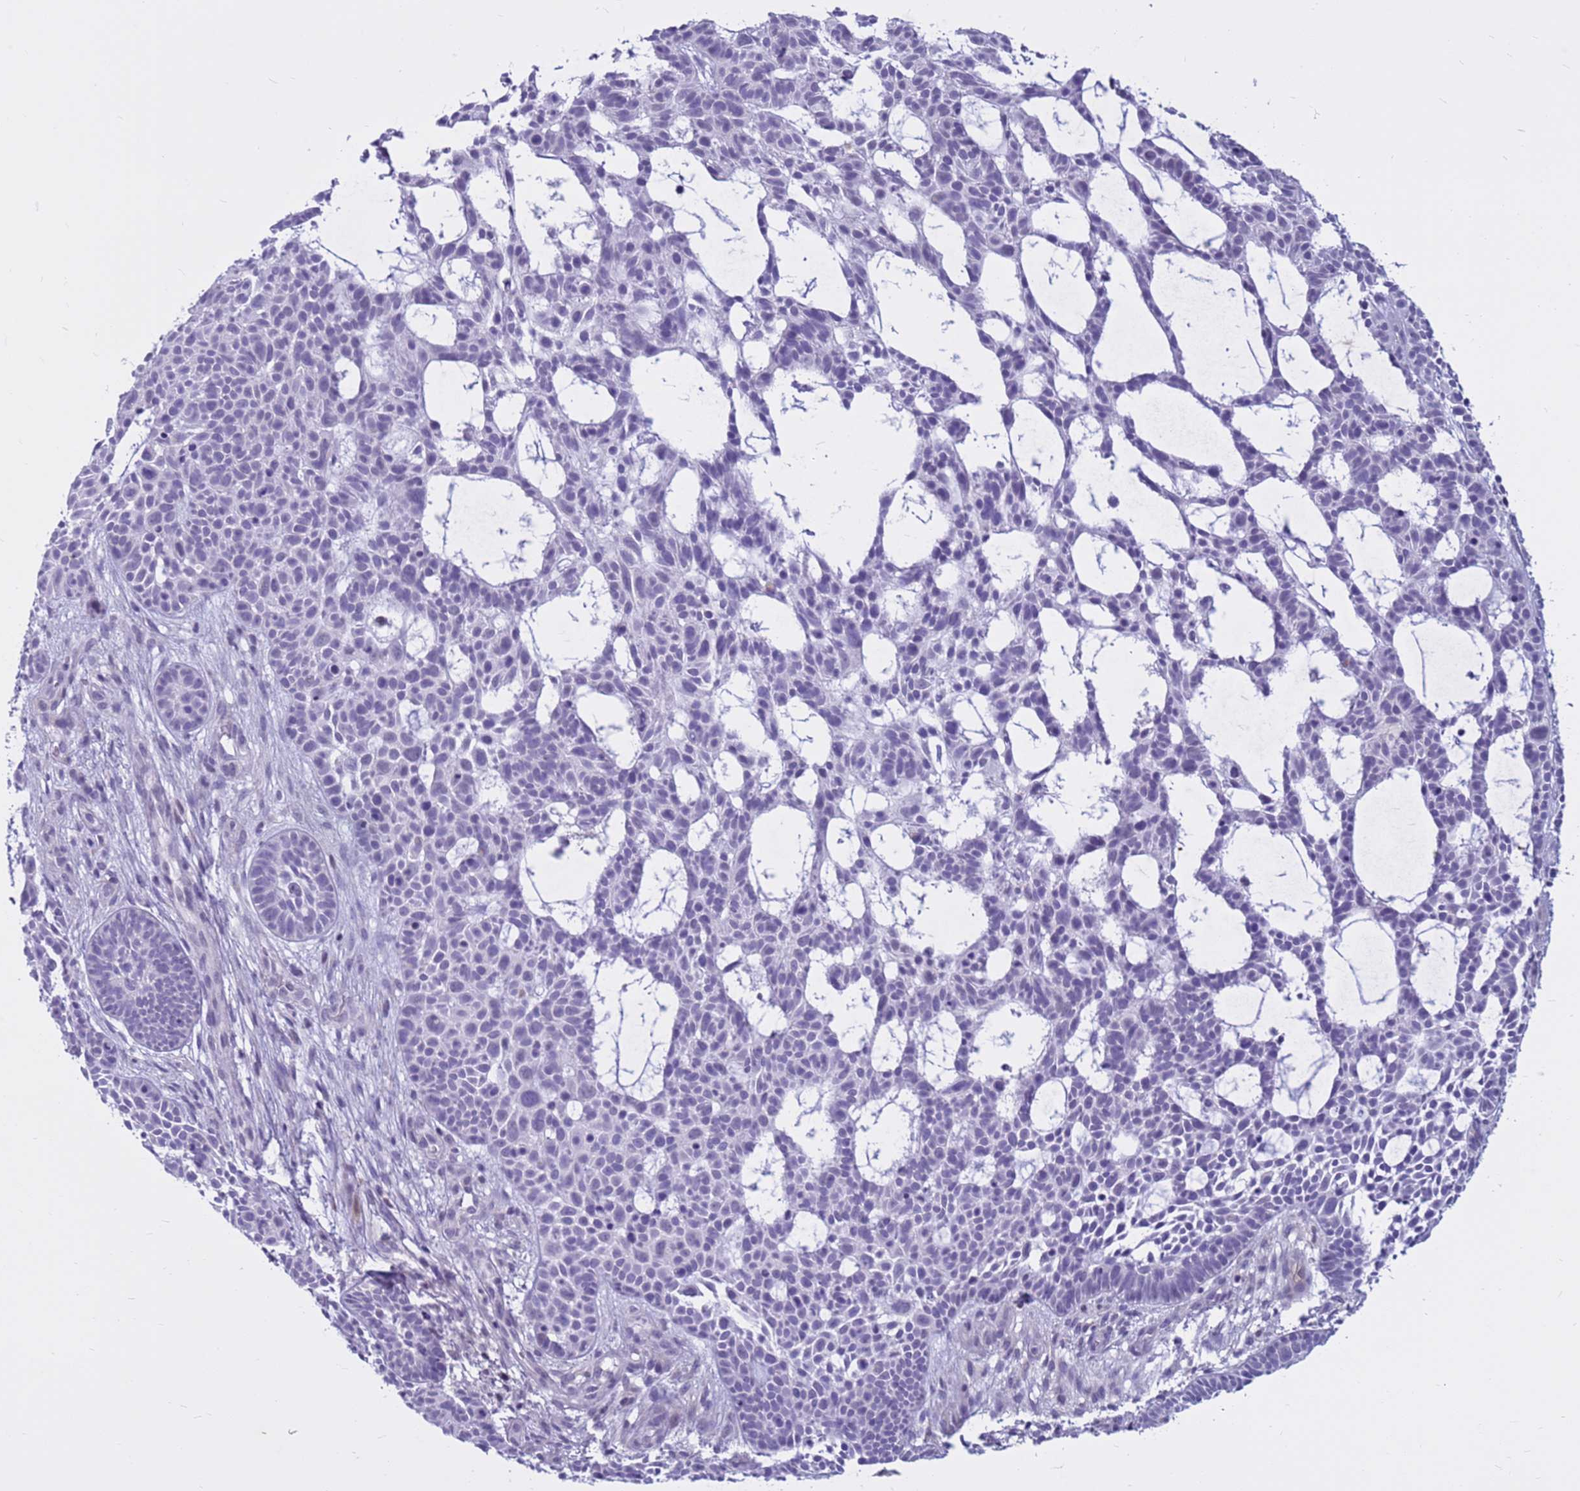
{"staining": {"intensity": "negative", "quantity": "none", "location": "none"}, "tissue": "skin cancer", "cell_type": "Tumor cells", "image_type": "cancer", "snomed": [{"axis": "morphology", "description": "Basal cell carcinoma"}, {"axis": "topography", "description": "Skin"}], "caption": "There is no significant staining in tumor cells of skin basal cell carcinoma. (Immunohistochemistry, brightfield microscopy, high magnification).", "gene": "CDK2AP2", "patient": {"sex": "male", "age": 89}}